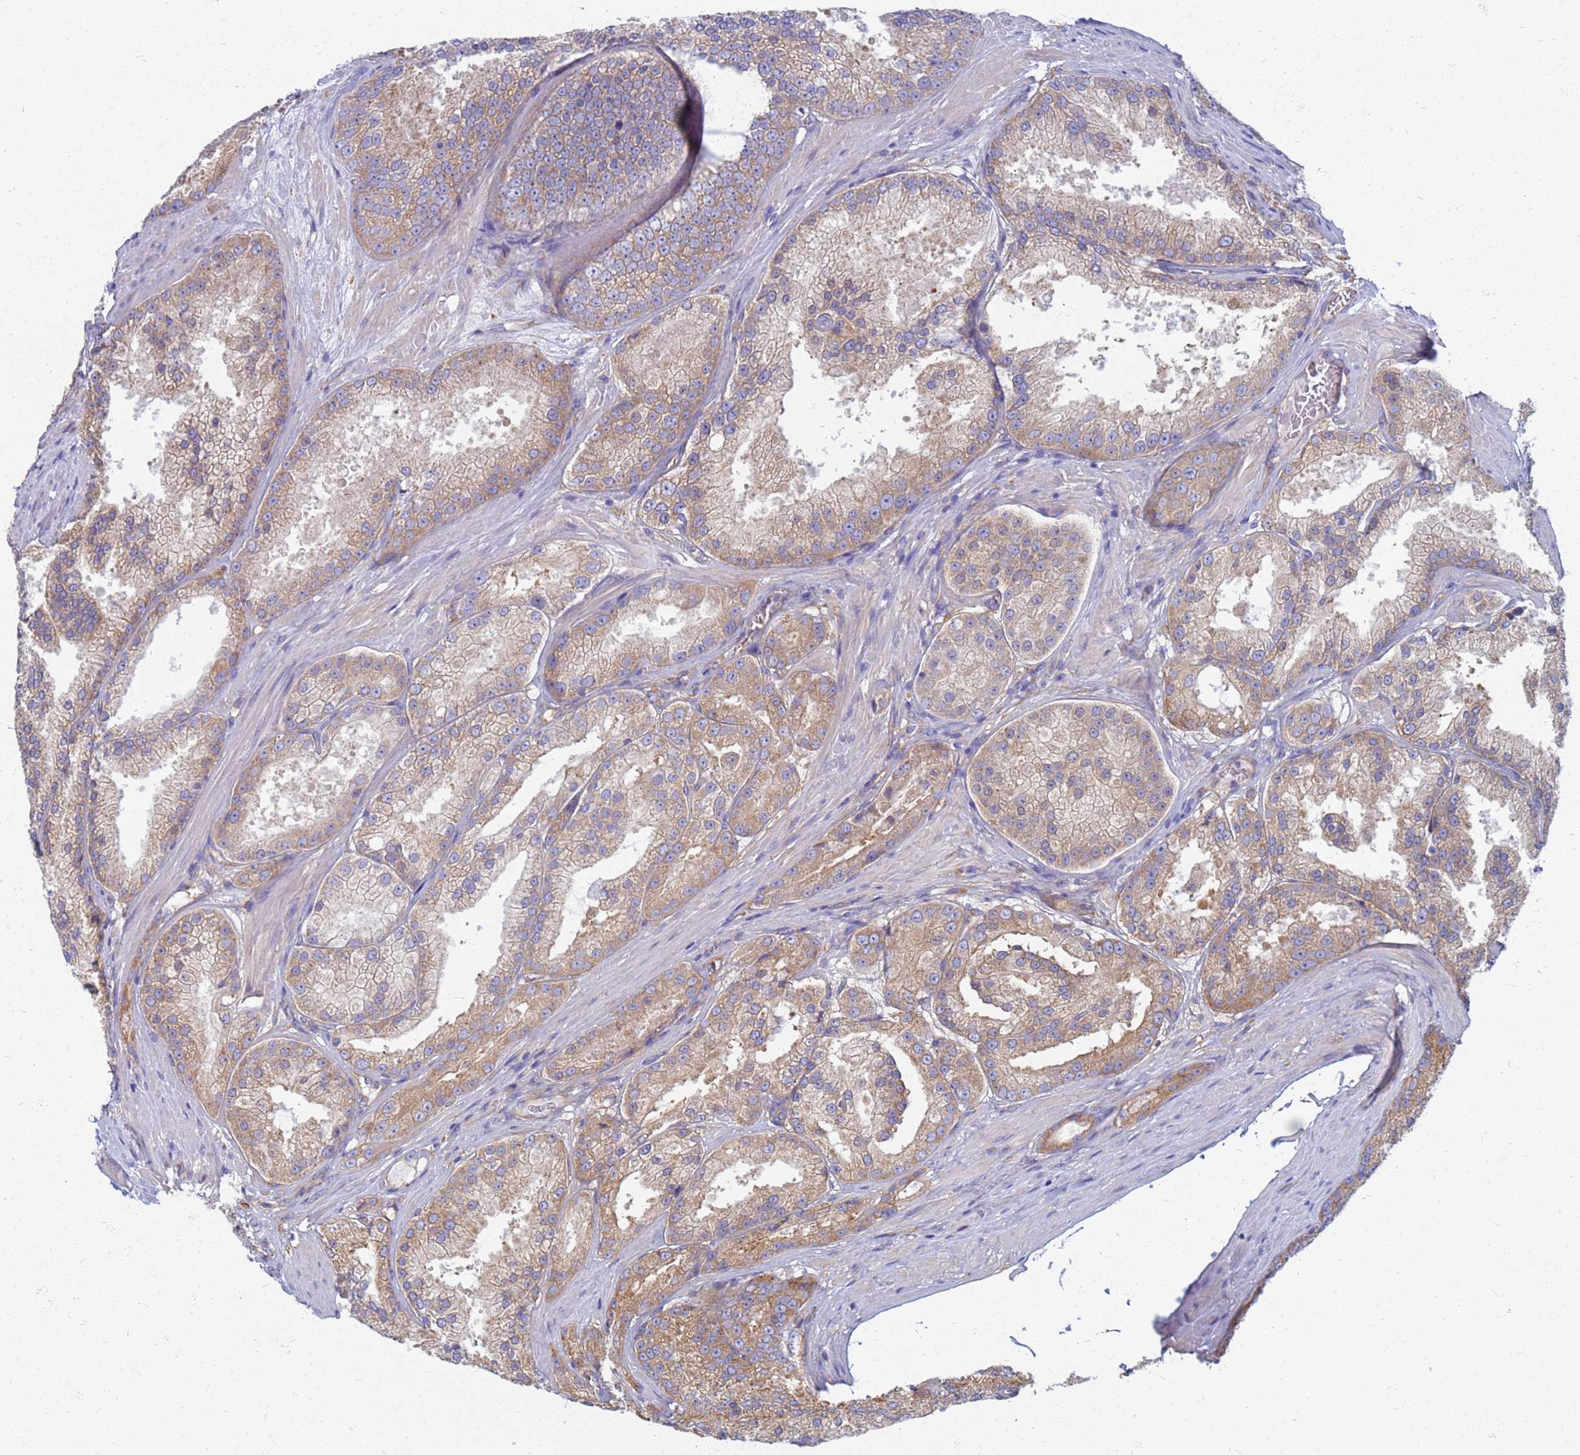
{"staining": {"intensity": "moderate", "quantity": ">75%", "location": "cytoplasmic/membranous"}, "tissue": "prostate cancer", "cell_type": "Tumor cells", "image_type": "cancer", "snomed": [{"axis": "morphology", "description": "Adenocarcinoma, High grade"}, {"axis": "topography", "description": "Prostate"}], "caption": "Protein expression analysis of prostate cancer exhibits moderate cytoplasmic/membranous positivity in about >75% of tumor cells.", "gene": "EEA1", "patient": {"sex": "male", "age": 61}}